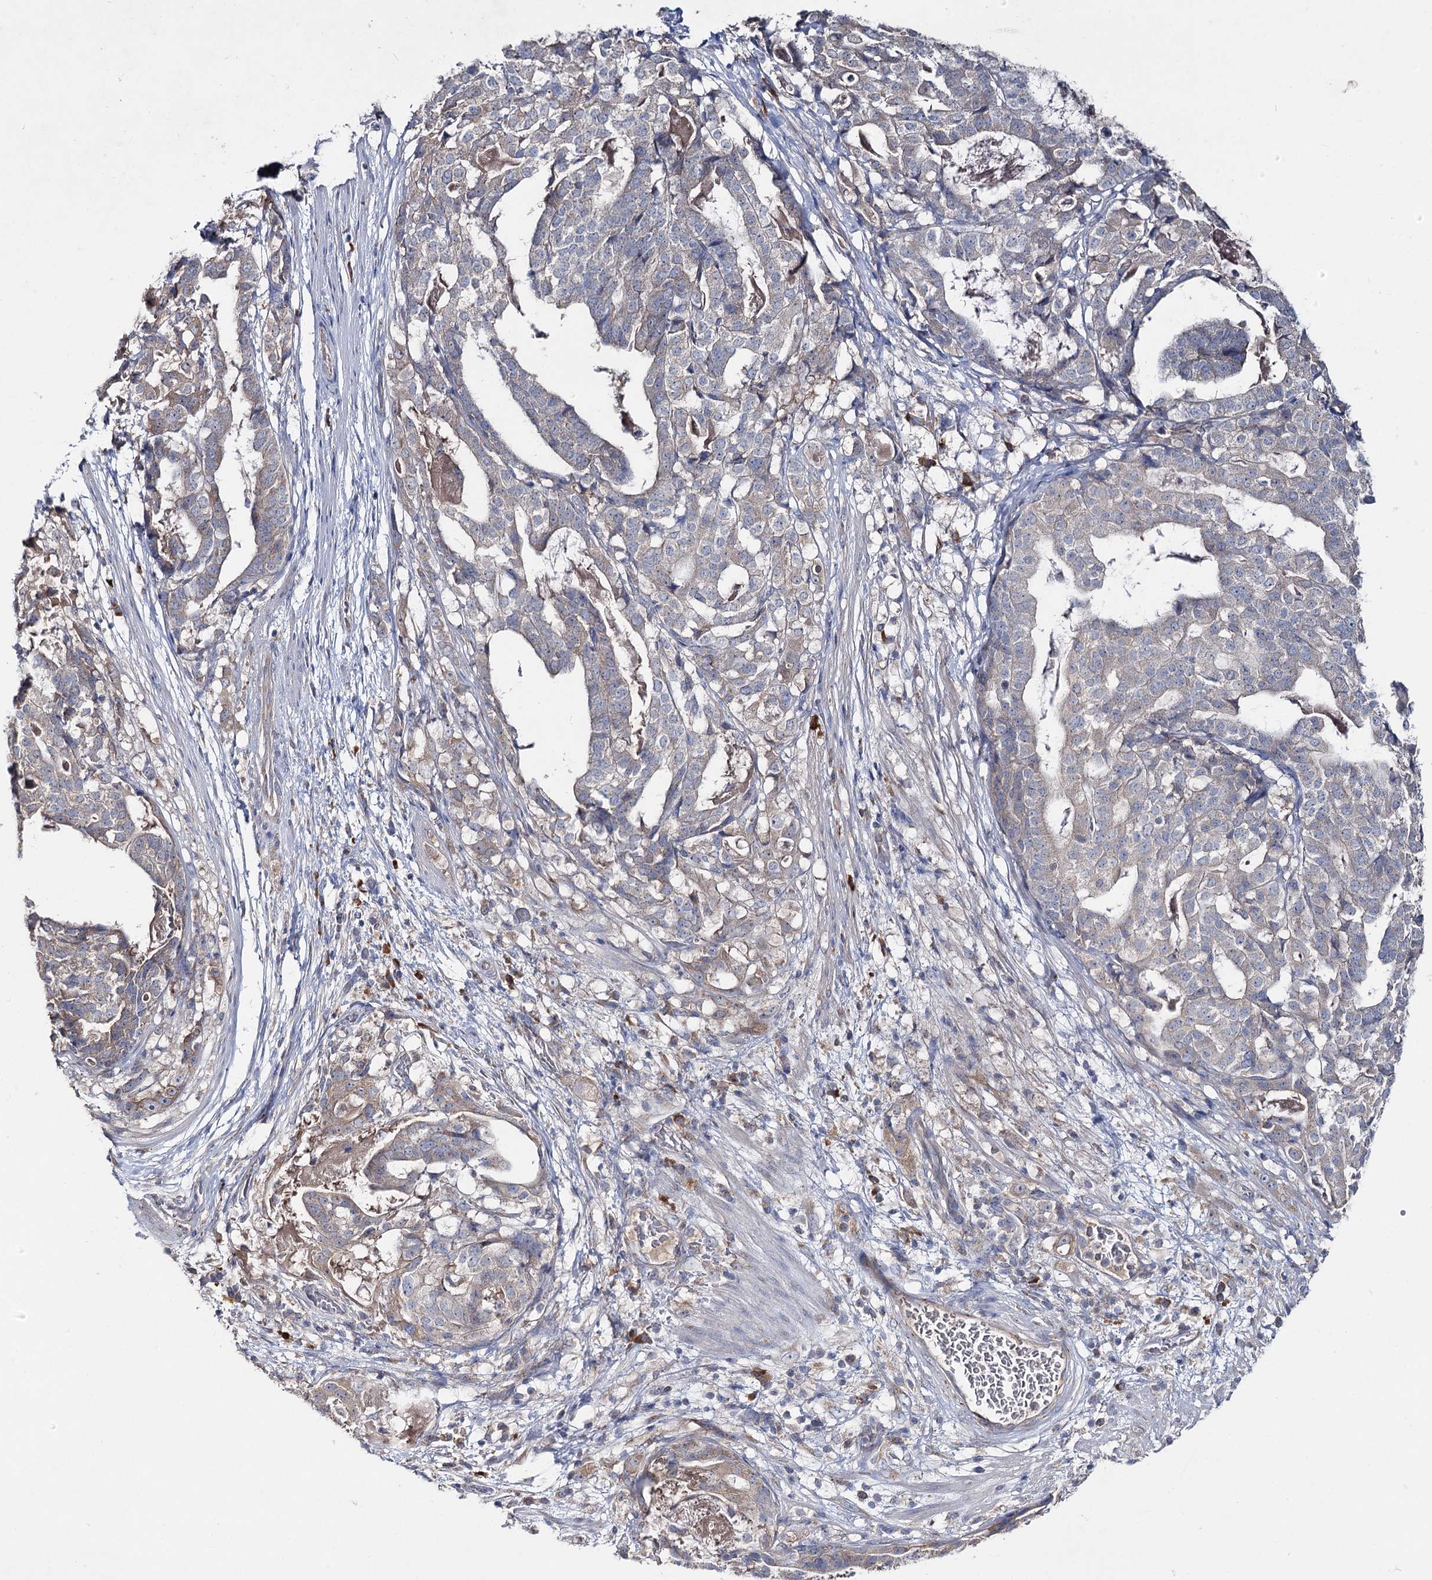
{"staining": {"intensity": "weak", "quantity": "<25%", "location": "cytoplasmic/membranous"}, "tissue": "stomach cancer", "cell_type": "Tumor cells", "image_type": "cancer", "snomed": [{"axis": "morphology", "description": "Adenocarcinoma, NOS"}, {"axis": "topography", "description": "Stomach"}], "caption": "This is an immunohistochemistry micrograph of human stomach cancer (adenocarcinoma). There is no positivity in tumor cells.", "gene": "IL1RAP", "patient": {"sex": "male", "age": 48}}